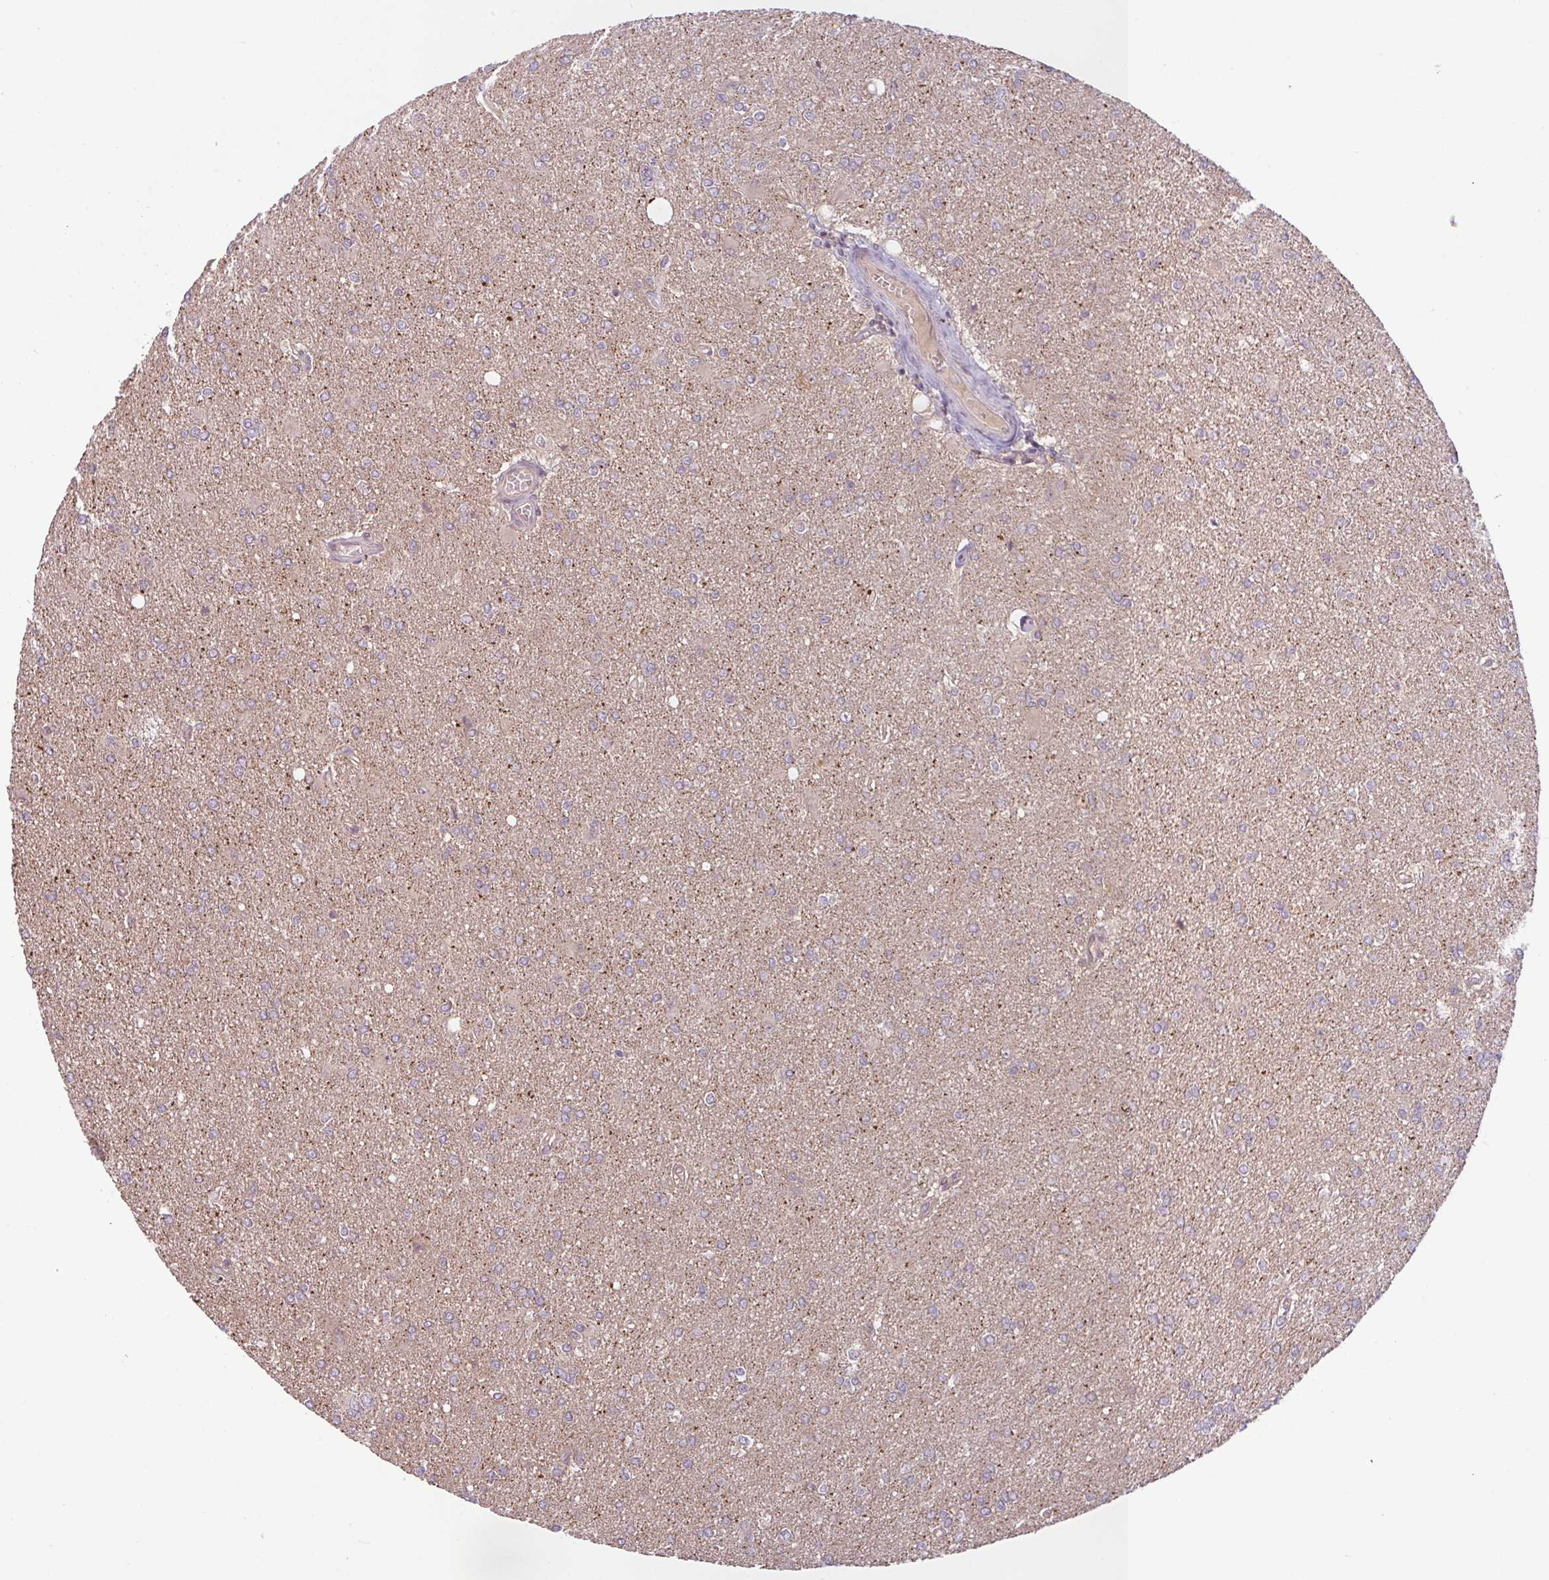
{"staining": {"intensity": "moderate", "quantity": "25%-75%", "location": "cytoplasmic/membranous"}, "tissue": "glioma", "cell_type": "Tumor cells", "image_type": "cancer", "snomed": [{"axis": "morphology", "description": "Glioma, malignant, High grade"}, {"axis": "topography", "description": "Brain"}], "caption": "Glioma stained with immunohistochemistry reveals moderate cytoplasmic/membranous expression in about 25%-75% of tumor cells.", "gene": "RNF31", "patient": {"sex": "male", "age": 67}}